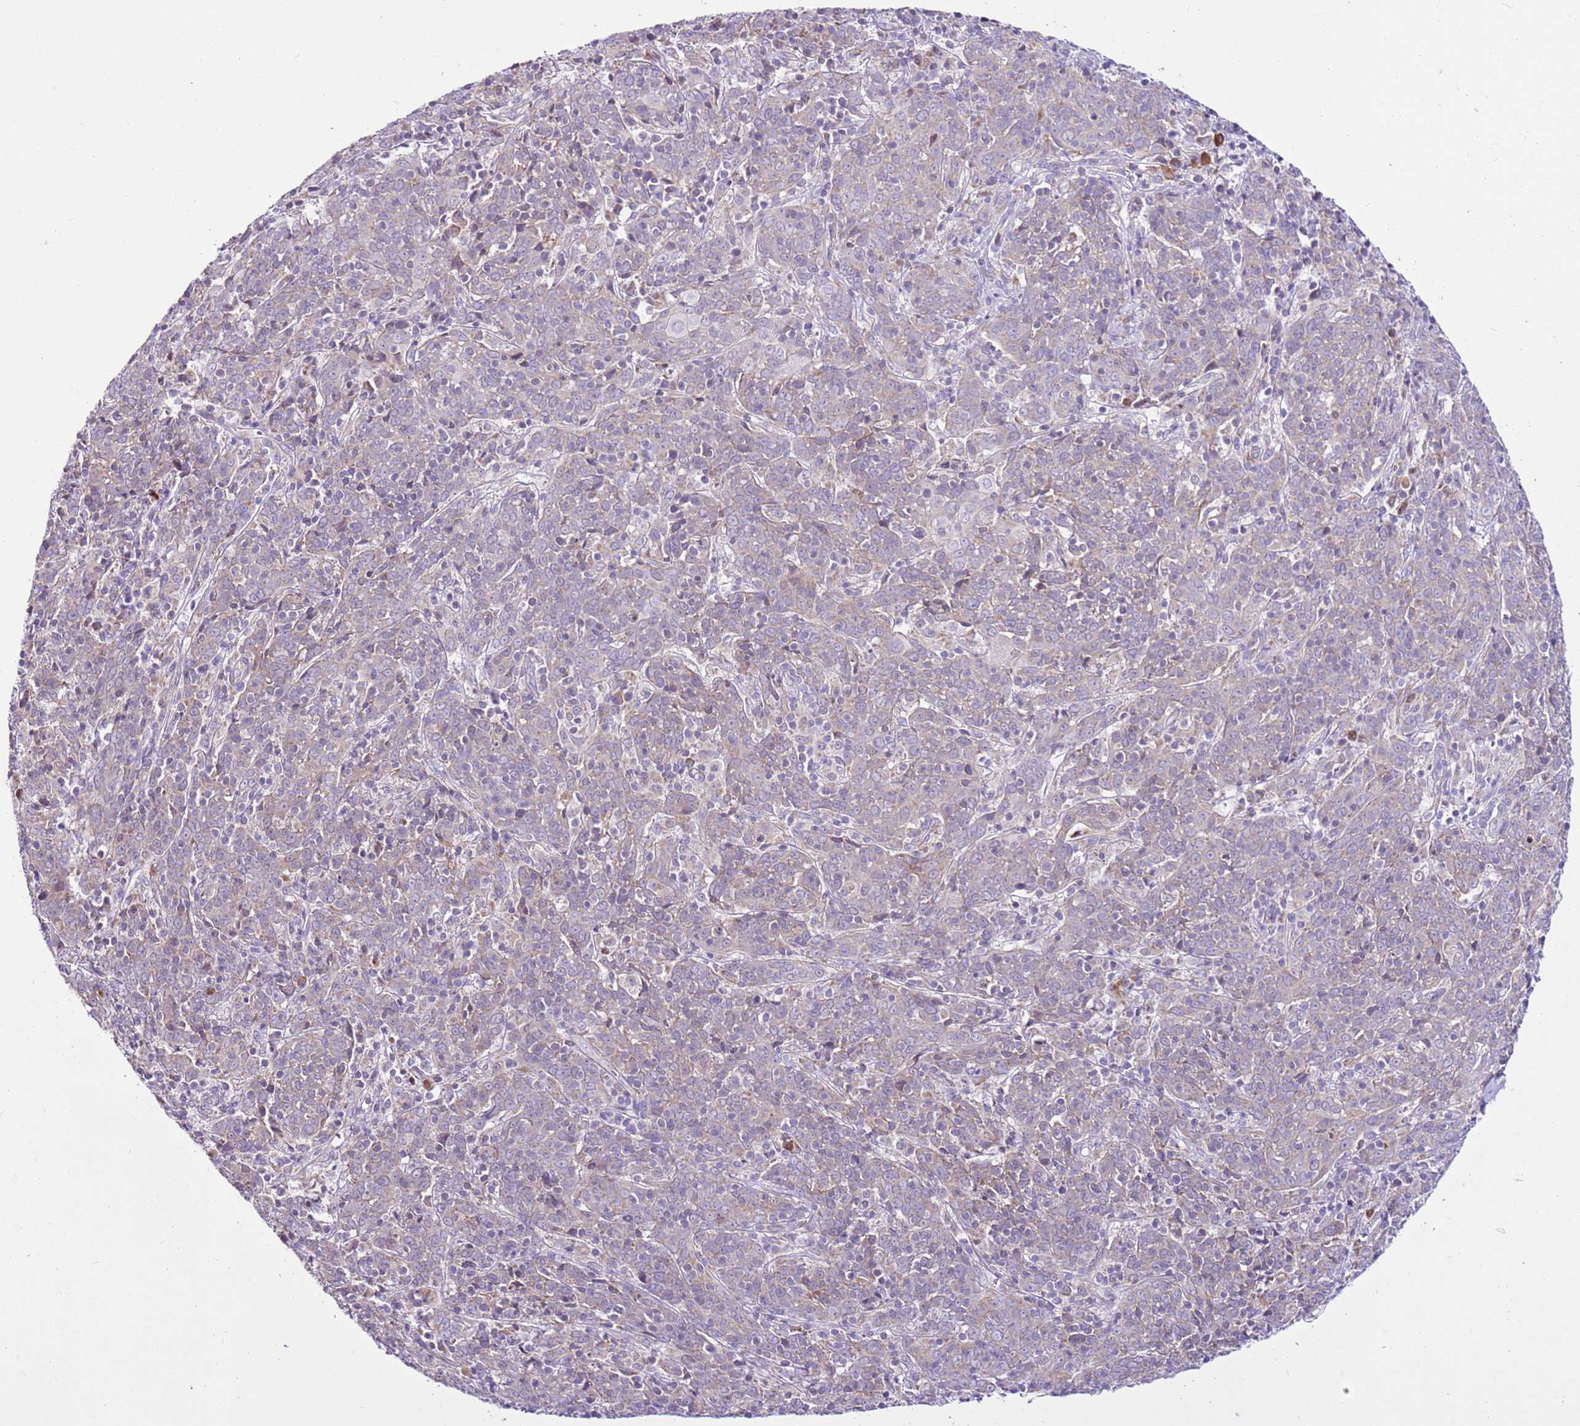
{"staining": {"intensity": "negative", "quantity": "none", "location": "none"}, "tissue": "cervical cancer", "cell_type": "Tumor cells", "image_type": "cancer", "snomed": [{"axis": "morphology", "description": "Squamous cell carcinoma, NOS"}, {"axis": "topography", "description": "Cervix"}], "caption": "High power microscopy image of an immunohistochemistry histopathology image of squamous cell carcinoma (cervical), revealing no significant expression in tumor cells.", "gene": "MRPL36", "patient": {"sex": "female", "age": 67}}